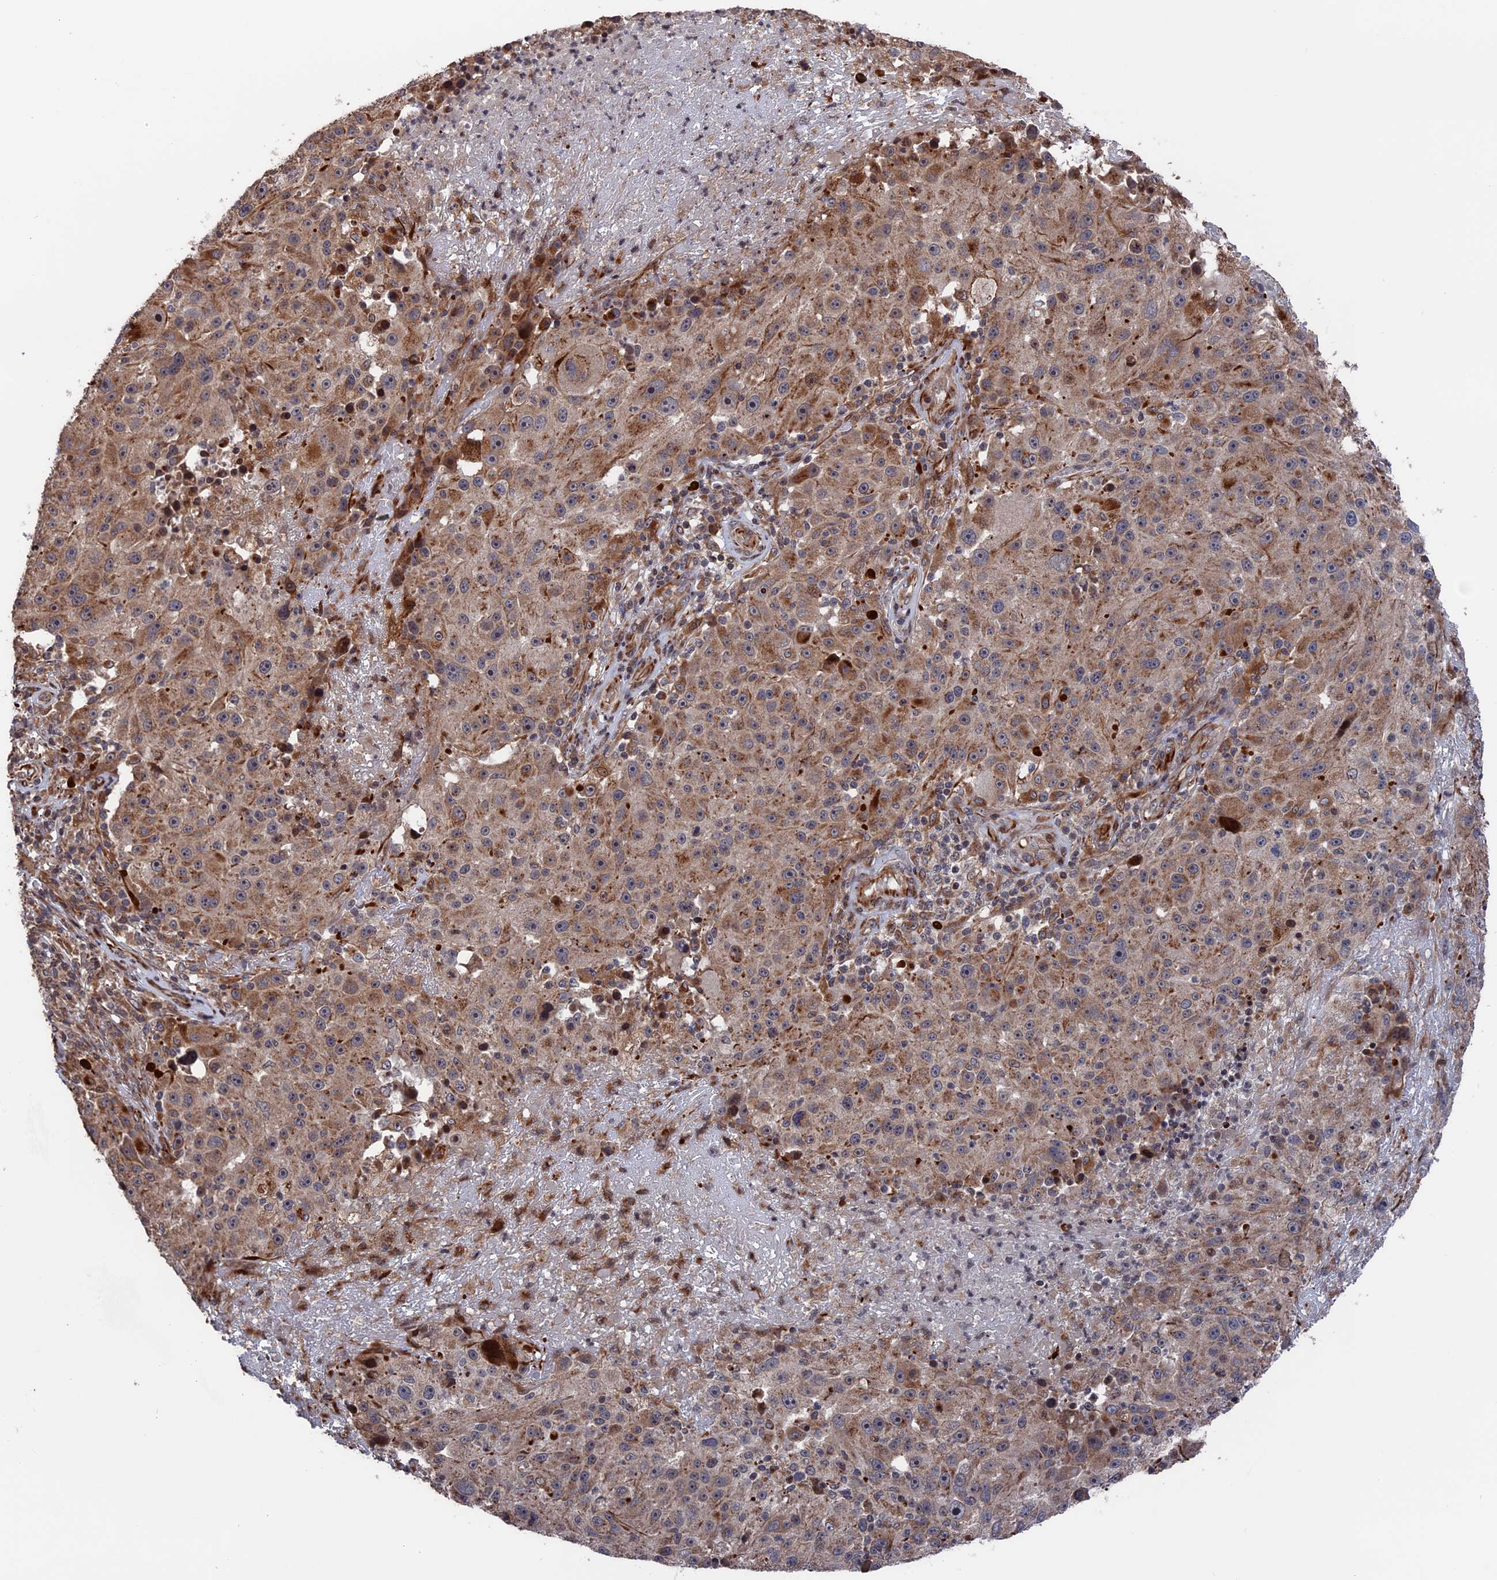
{"staining": {"intensity": "moderate", "quantity": ">75%", "location": "cytoplasmic/membranous"}, "tissue": "melanoma", "cell_type": "Tumor cells", "image_type": "cancer", "snomed": [{"axis": "morphology", "description": "Malignant melanoma, NOS"}, {"axis": "topography", "description": "Skin"}], "caption": "DAB immunohistochemical staining of malignant melanoma exhibits moderate cytoplasmic/membranous protein staining in about >75% of tumor cells.", "gene": "PLA2G15", "patient": {"sex": "male", "age": 53}}